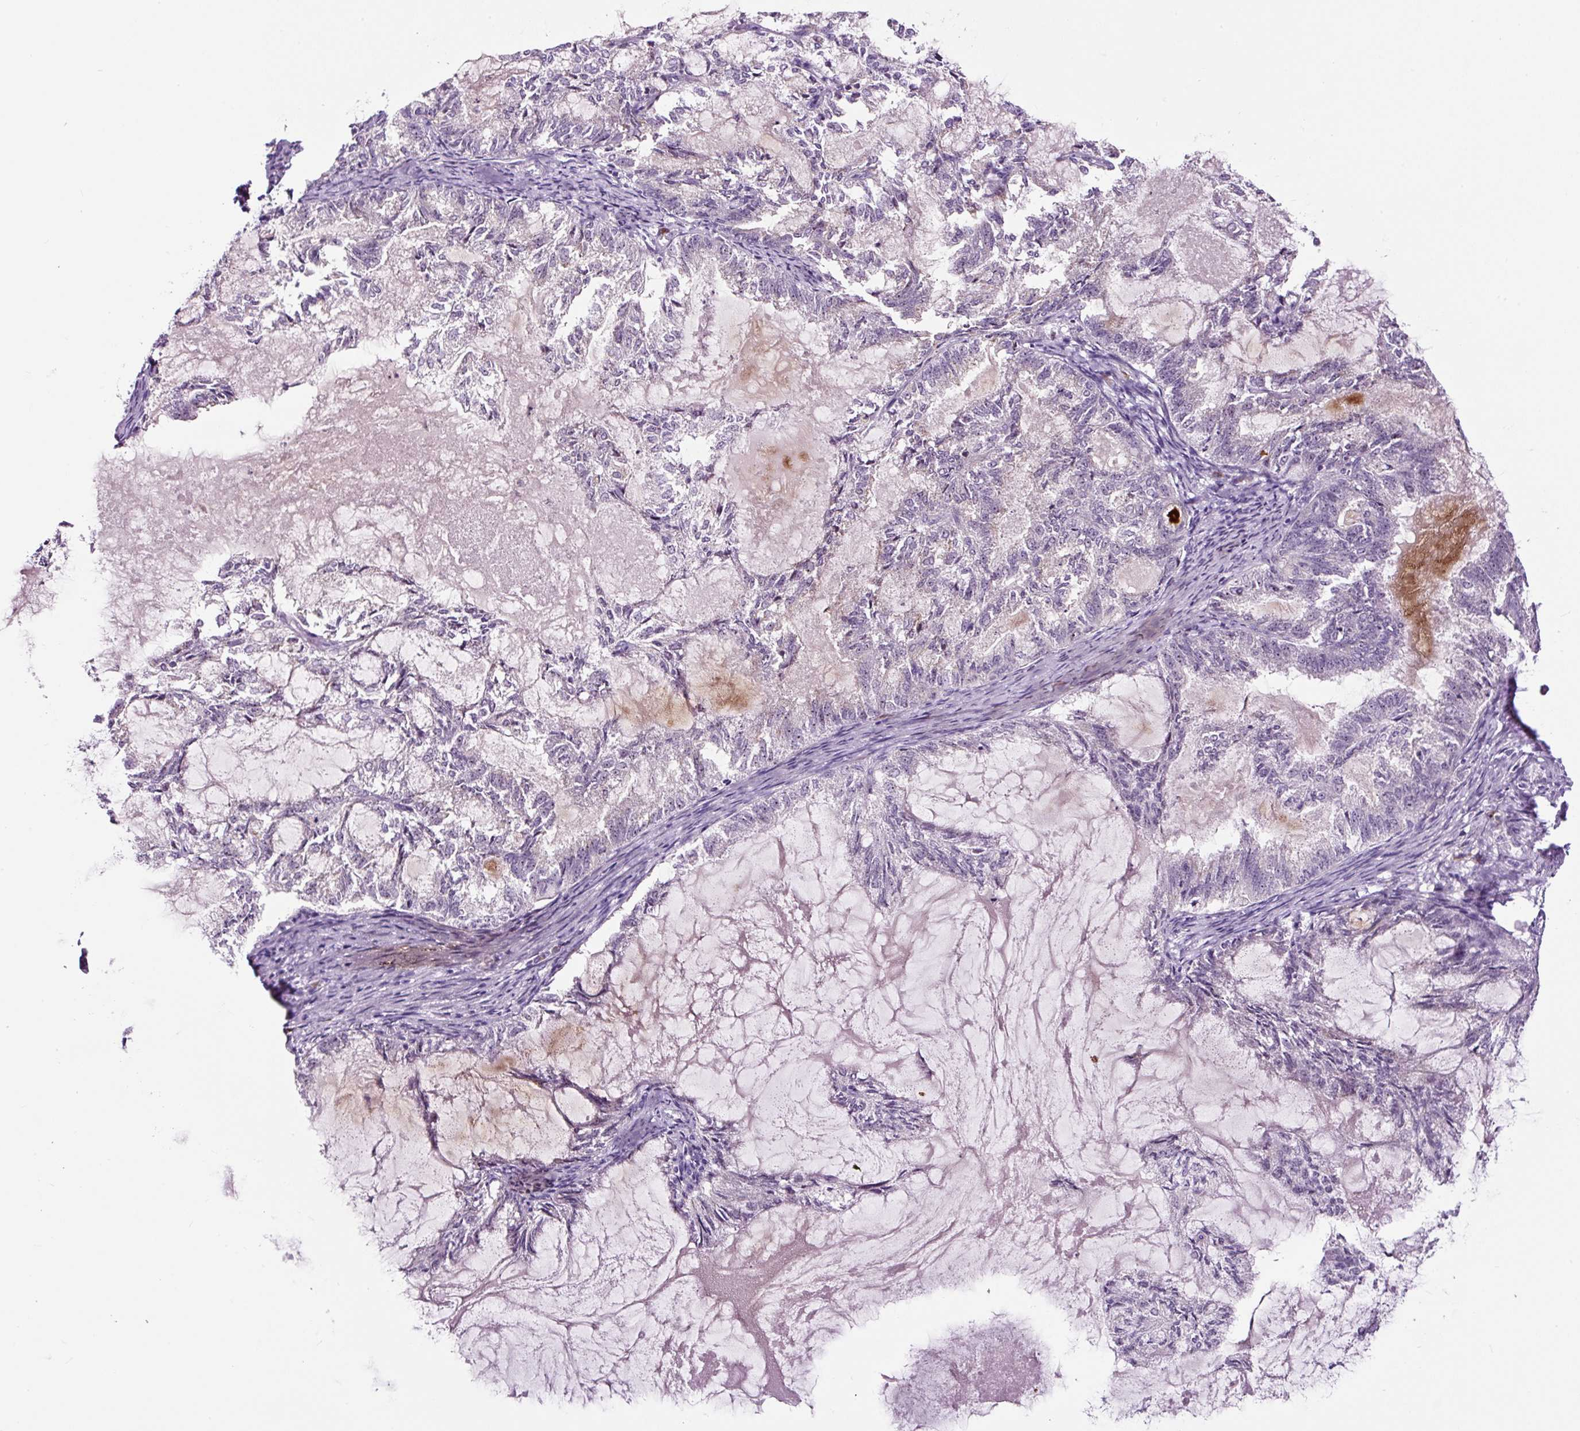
{"staining": {"intensity": "negative", "quantity": "none", "location": "none"}, "tissue": "endometrial cancer", "cell_type": "Tumor cells", "image_type": "cancer", "snomed": [{"axis": "morphology", "description": "Adenocarcinoma, NOS"}, {"axis": "topography", "description": "Endometrium"}], "caption": "This is an IHC micrograph of human endometrial adenocarcinoma. There is no positivity in tumor cells.", "gene": "NOM1", "patient": {"sex": "female", "age": 86}}